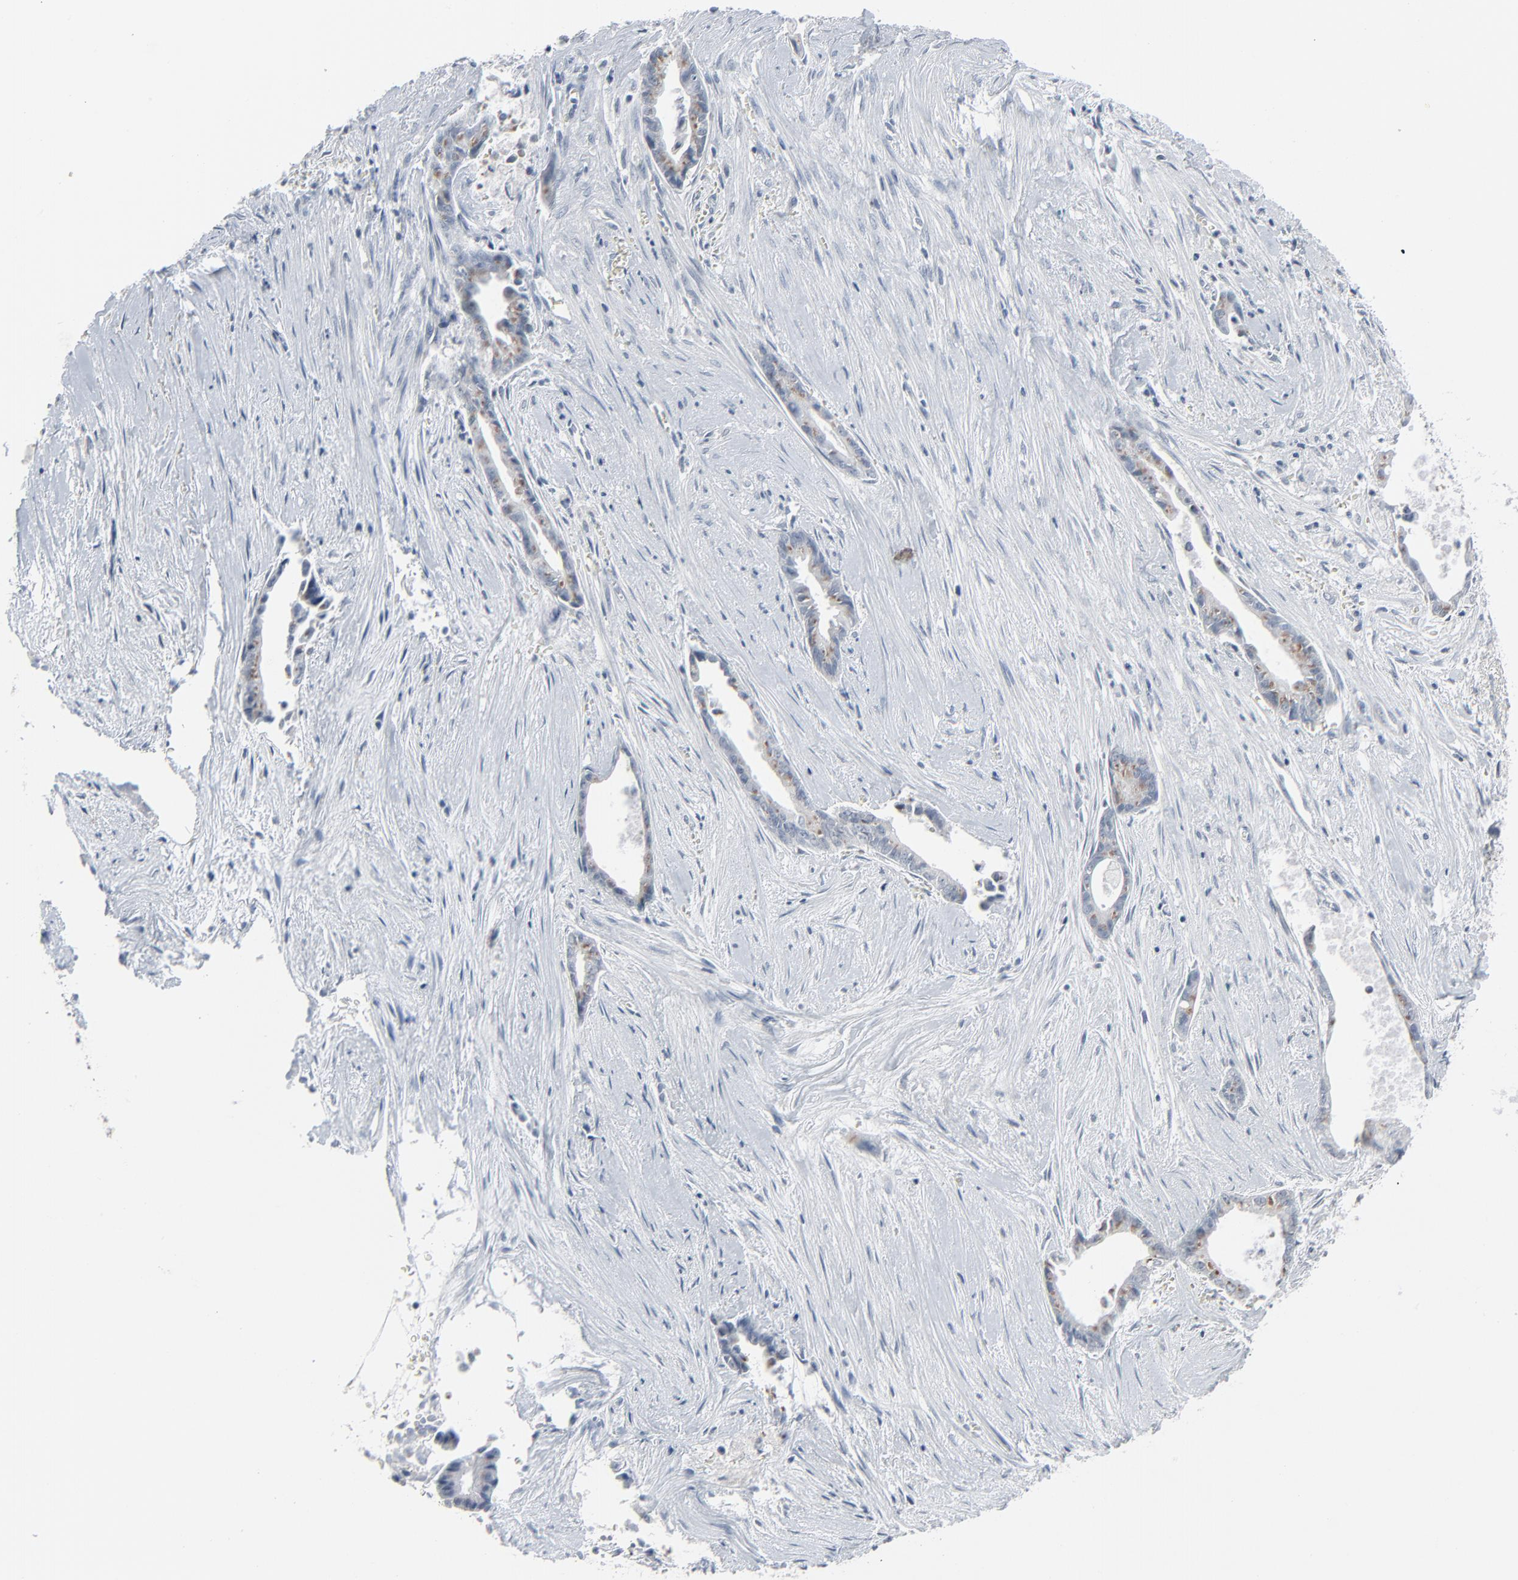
{"staining": {"intensity": "moderate", "quantity": "25%-75%", "location": "cytoplasmic/membranous"}, "tissue": "liver cancer", "cell_type": "Tumor cells", "image_type": "cancer", "snomed": [{"axis": "morphology", "description": "Cholangiocarcinoma"}, {"axis": "topography", "description": "Liver"}], "caption": "High-magnification brightfield microscopy of liver cholangiocarcinoma stained with DAB (3,3'-diaminobenzidine) (brown) and counterstained with hematoxylin (blue). tumor cells exhibit moderate cytoplasmic/membranous staining is seen in about25%-75% of cells.", "gene": "SAGE1", "patient": {"sex": "female", "age": 55}}